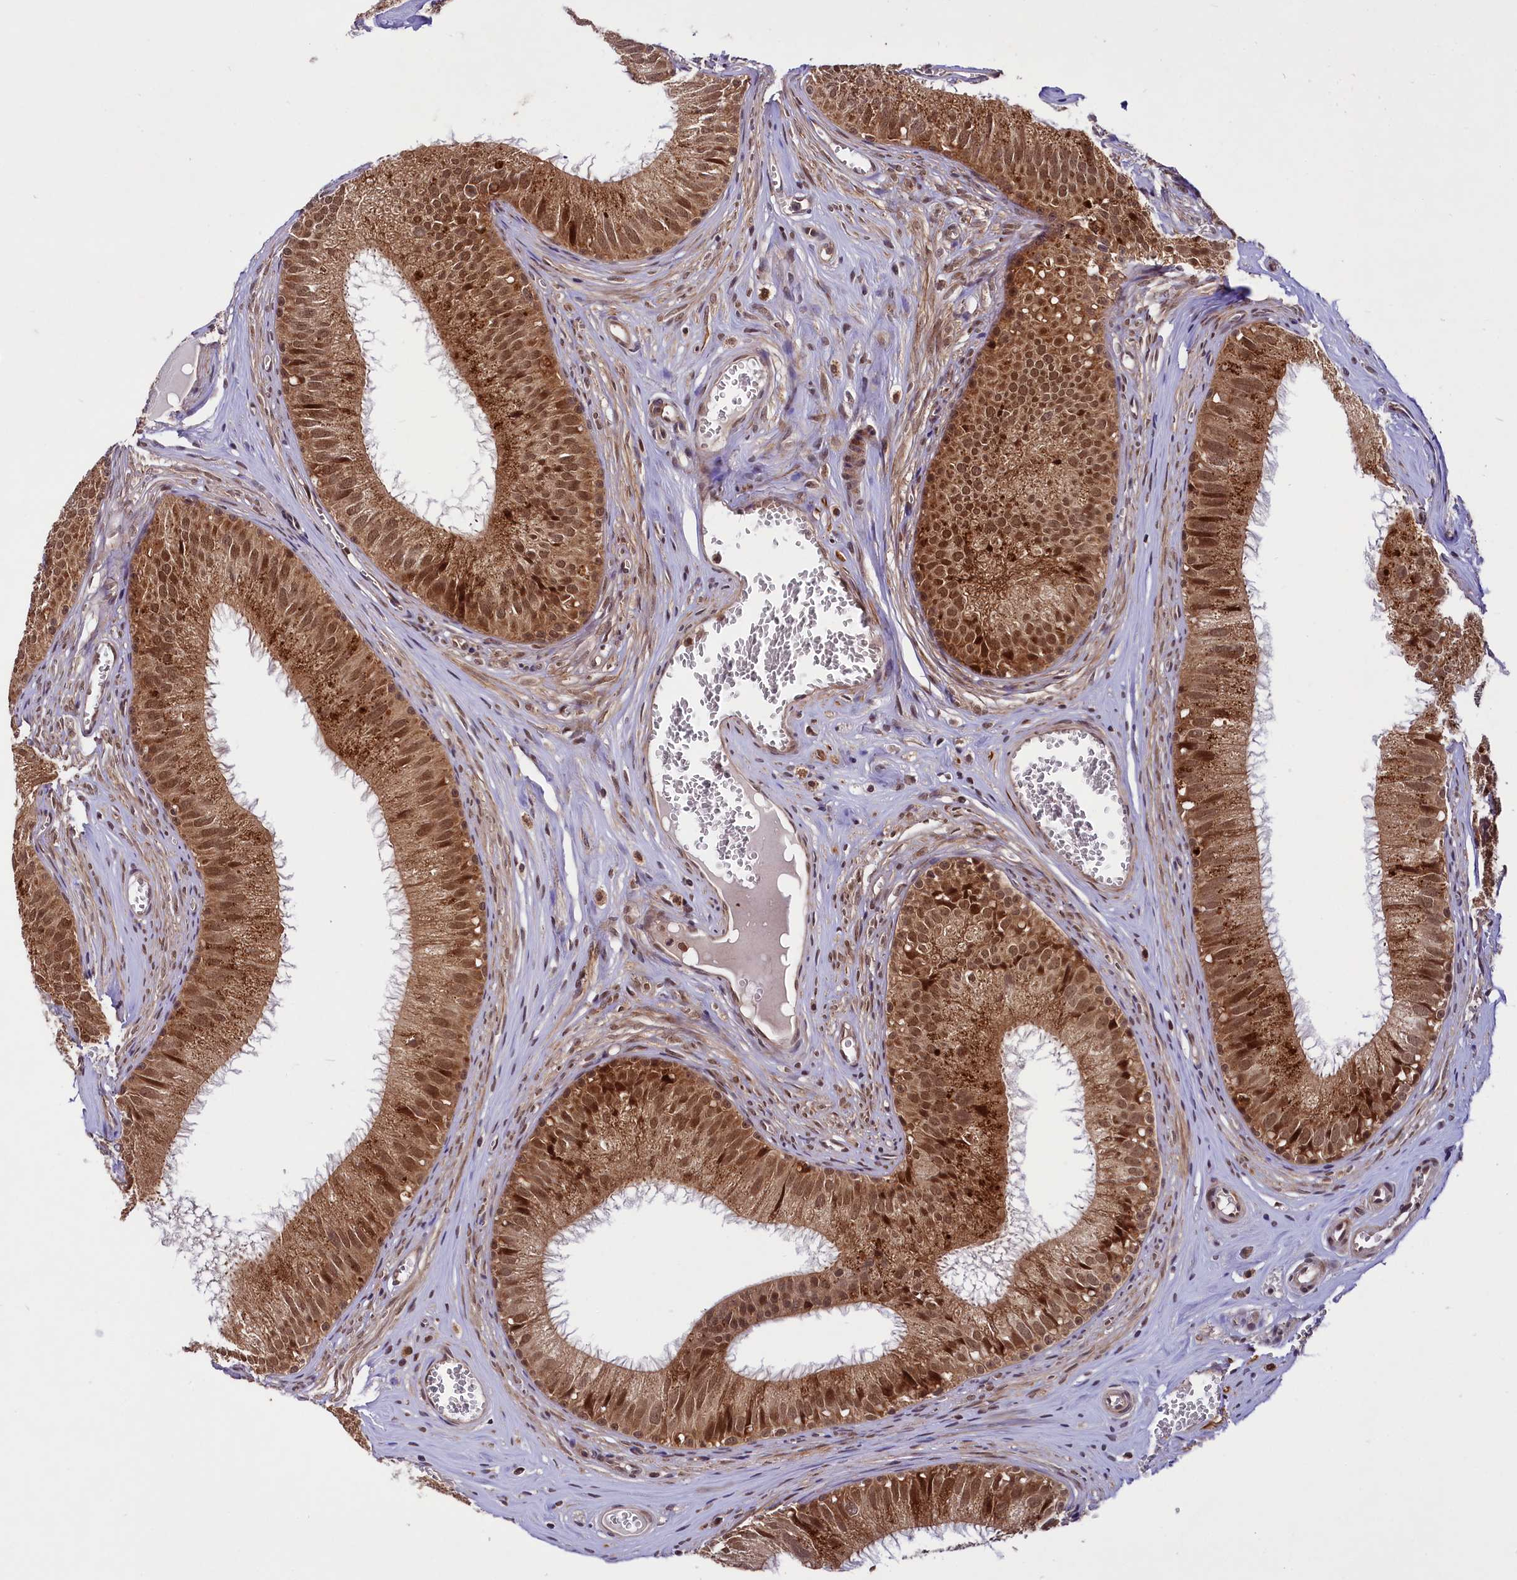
{"staining": {"intensity": "strong", "quantity": ">75%", "location": "cytoplasmic/membranous,nuclear"}, "tissue": "epididymis", "cell_type": "Glandular cells", "image_type": "normal", "snomed": [{"axis": "morphology", "description": "Normal tissue, NOS"}, {"axis": "topography", "description": "Epididymis"}], "caption": "Brown immunohistochemical staining in unremarkable epididymis shows strong cytoplasmic/membranous,nuclear staining in about >75% of glandular cells.", "gene": "UBE3A", "patient": {"sex": "male", "age": 36}}